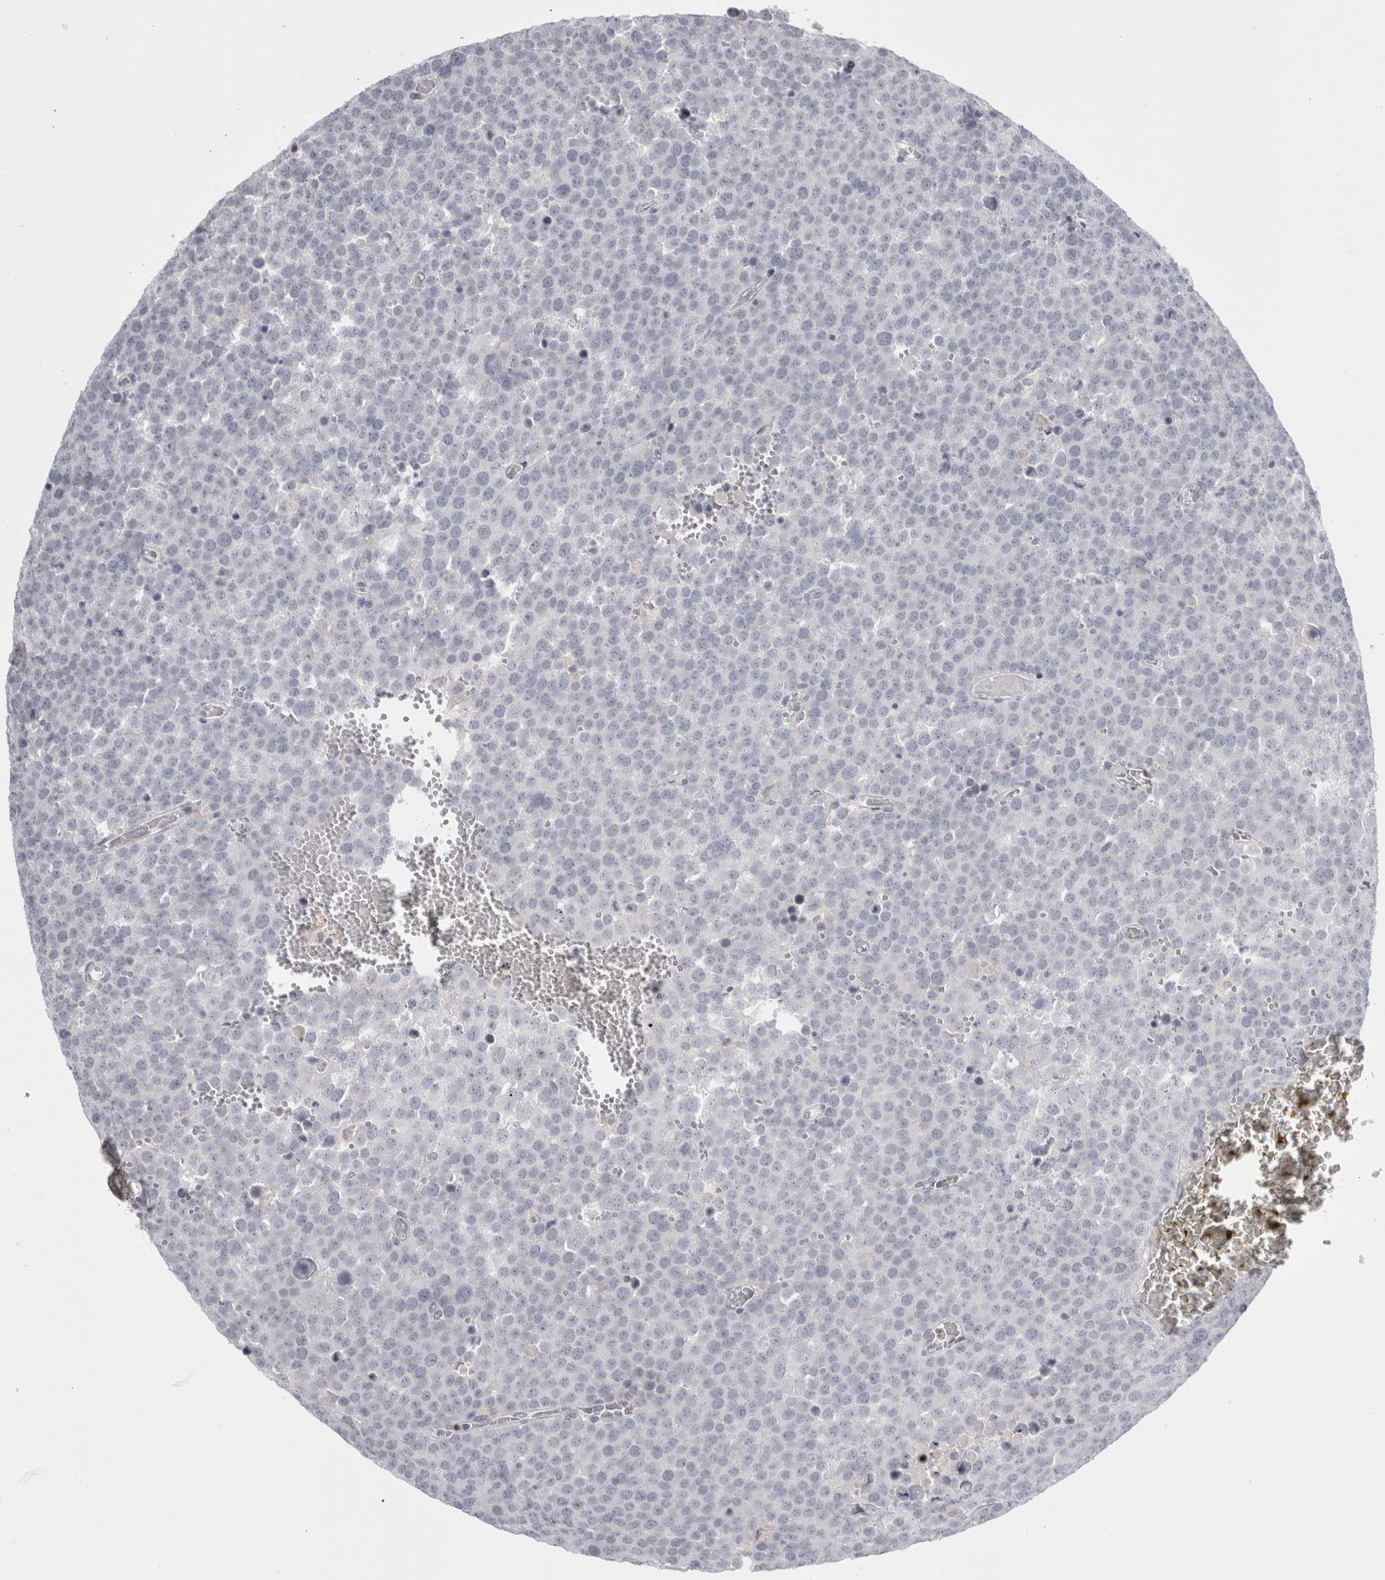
{"staining": {"intensity": "negative", "quantity": "none", "location": "none"}, "tissue": "testis cancer", "cell_type": "Tumor cells", "image_type": "cancer", "snomed": [{"axis": "morphology", "description": "Seminoma, NOS"}, {"axis": "topography", "description": "Testis"}], "caption": "The image shows no significant expression in tumor cells of testis cancer (seminoma). The staining was performed using DAB to visualize the protein expression in brown, while the nuclei were stained in blue with hematoxylin (Magnification: 20x).", "gene": "FNDC8", "patient": {"sex": "male", "age": 71}}